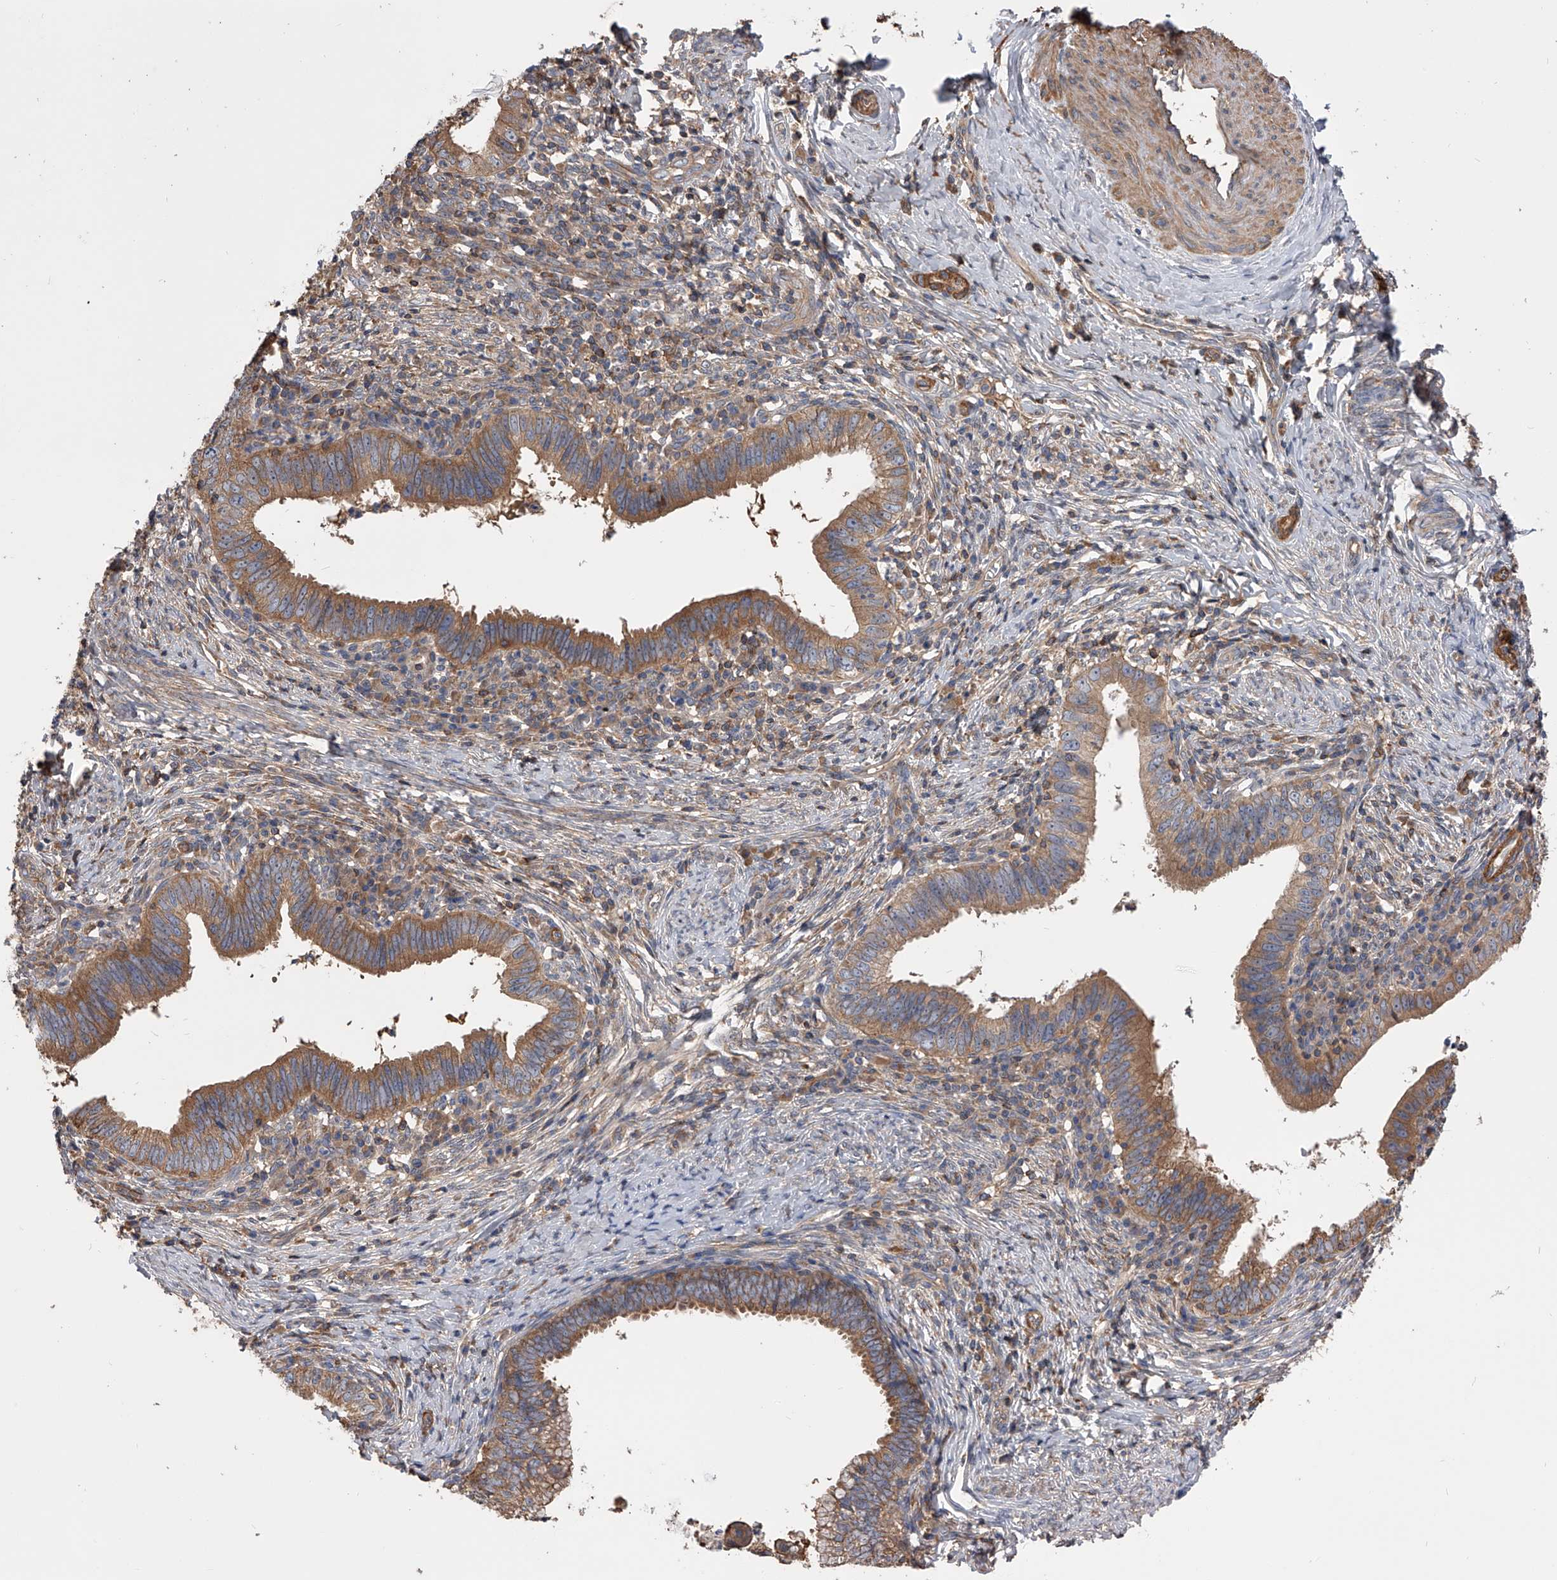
{"staining": {"intensity": "moderate", "quantity": ">75%", "location": "cytoplasmic/membranous"}, "tissue": "cervical cancer", "cell_type": "Tumor cells", "image_type": "cancer", "snomed": [{"axis": "morphology", "description": "Adenocarcinoma, NOS"}, {"axis": "topography", "description": "Cervix"}], "caption": "IHC (DAB) staining of cervical cancer (adenocarcinoma) reveals moderate cytoplasmic/membranous protein expression in approximately >75% of tumor cells.", "gene": "CUL7", "patient": {"sex": "female", "age": 36}}